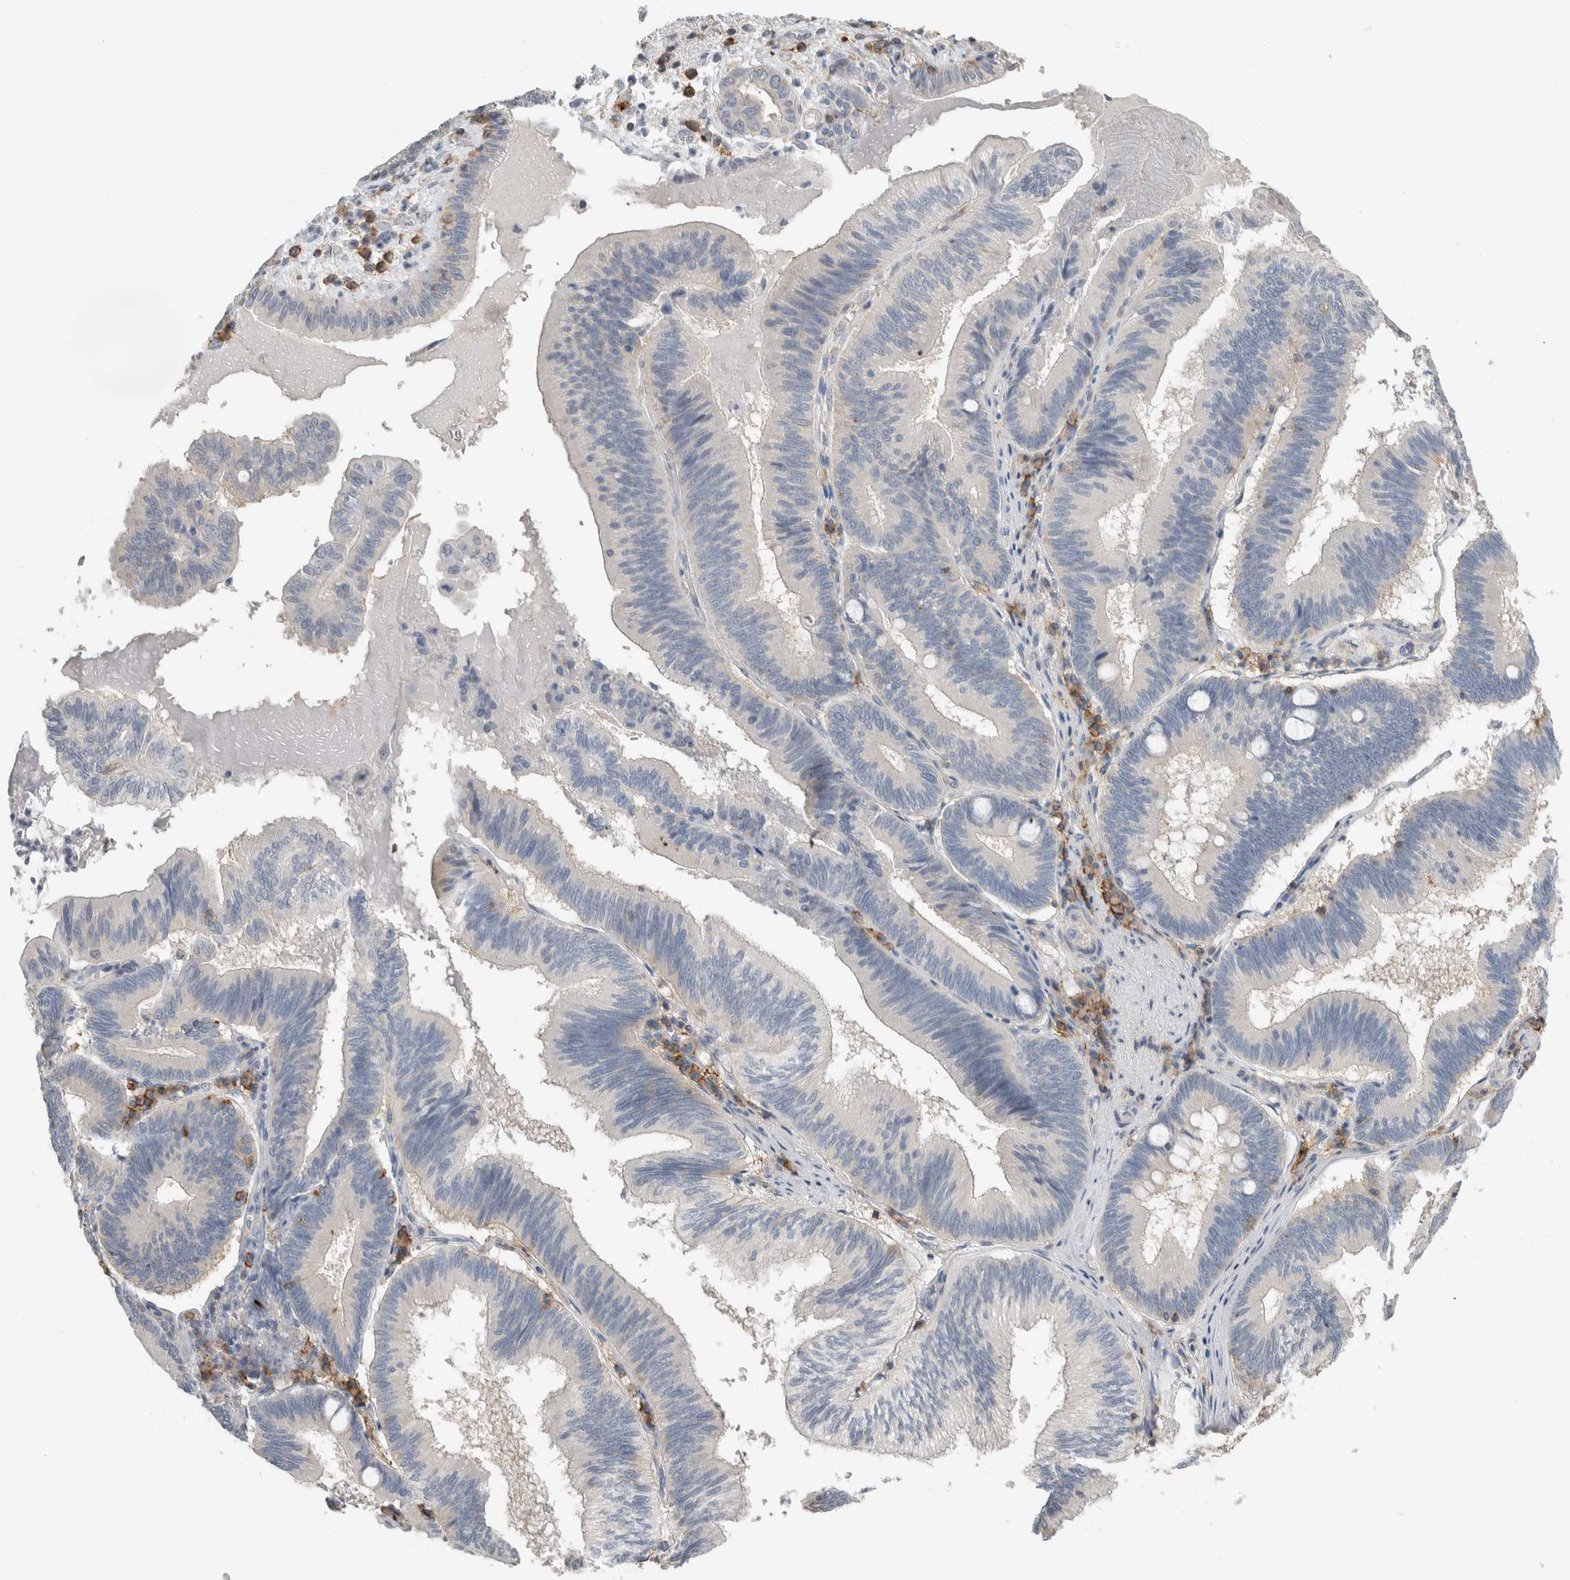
{"staining": {"intensity": "negative", "quantity": "none", "location": "none"}, "tissue": "pancreatic cancer", "cell_type": "Tumor cells", "image_type": "cancer", "snomed": [{"axis": "morphology", "description": "Adenocarcinoma, NOS"}, {"axis": "topography", "description": "Pancreas"}], "caption": "Immunohistochemistry (IHC) photomicrograph of human pancreatic cancer (adenocarcinoma) stained for a protein (brown), which shows no expression in tumor cells.", "gene": "ERCC6L2", "patient": {"sex": "male", "age": 82}}